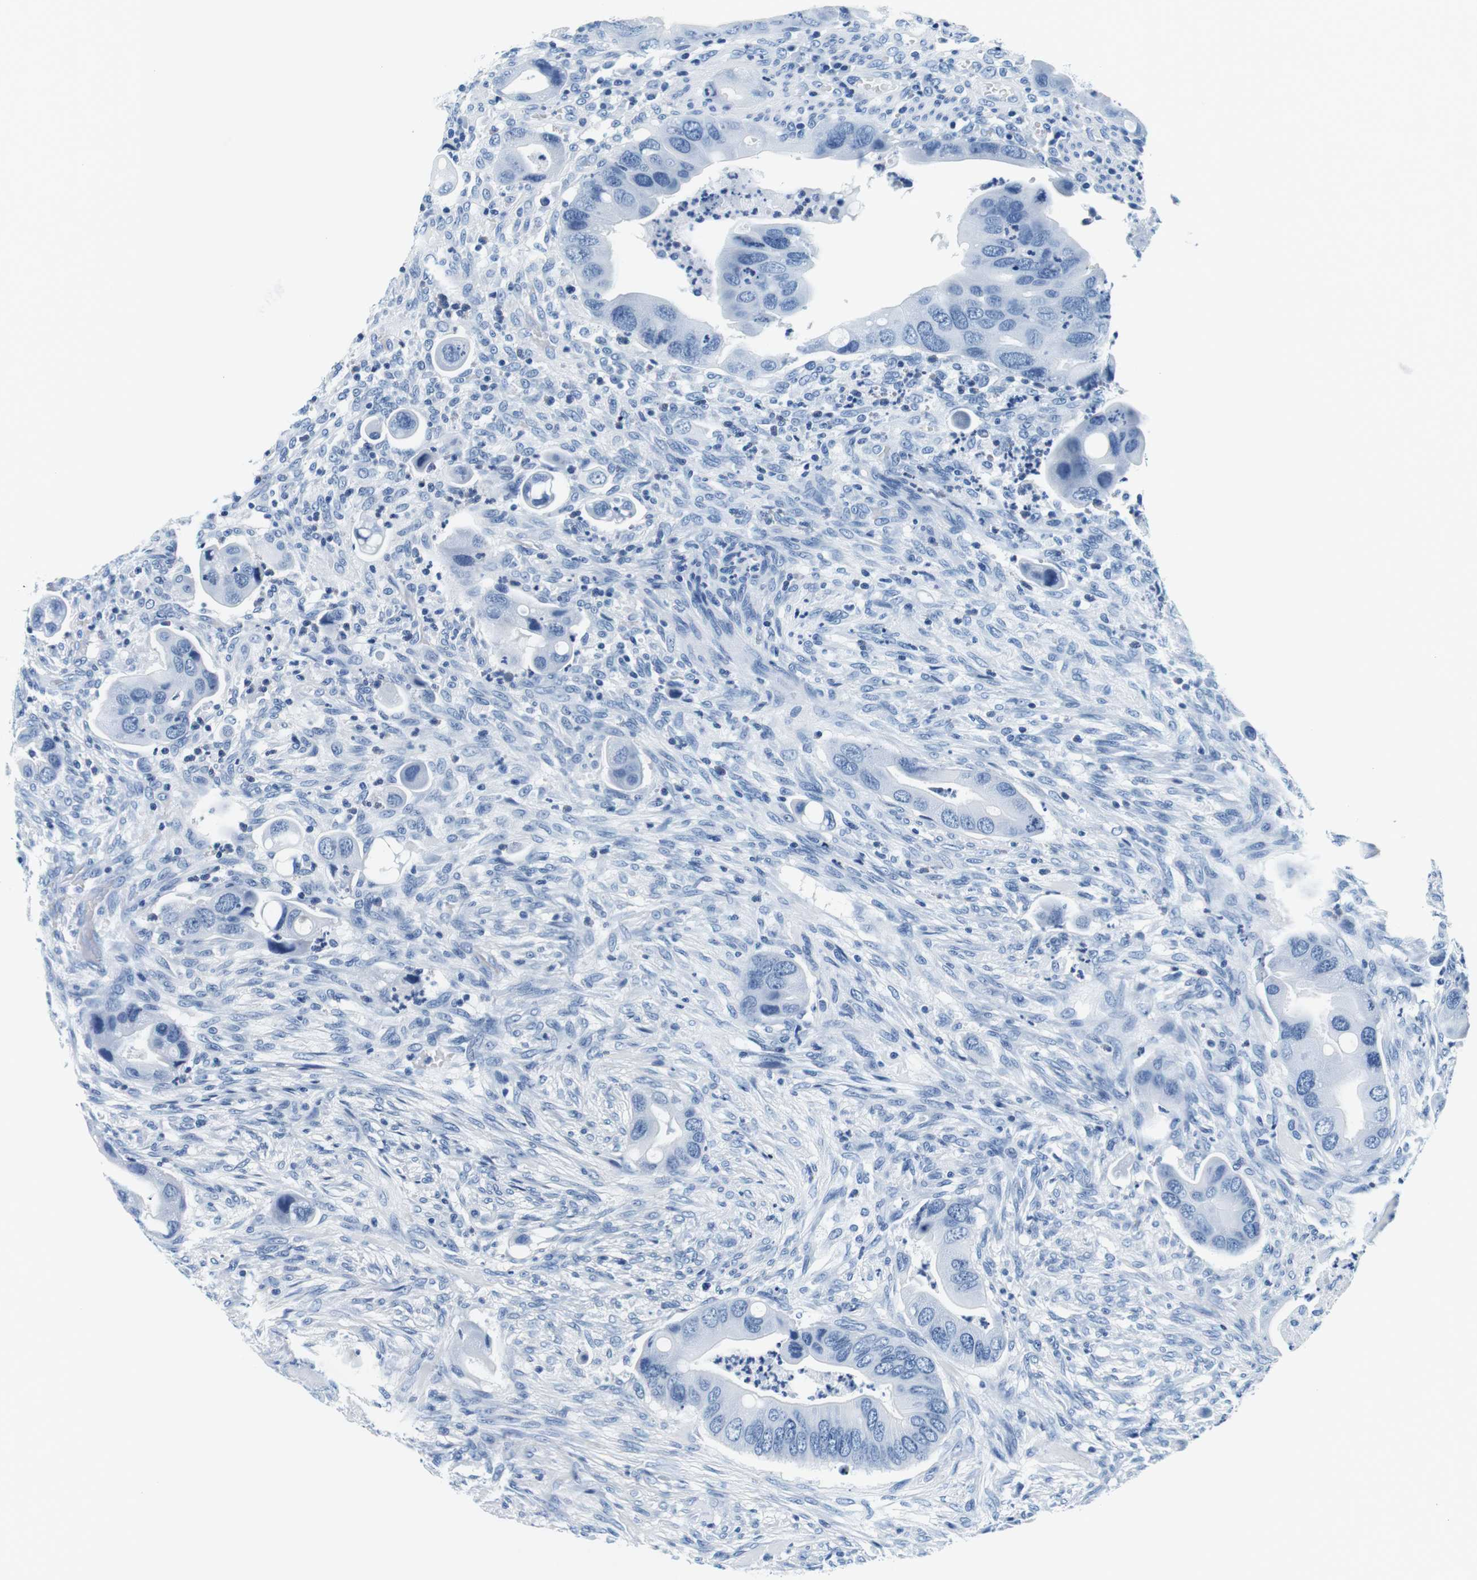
{"staining": {"intensity": "negative", "quantity": "none", "location": "none"}, "tissue": "colorectal cancer", "cell_type": "Tumor cells", "image_type": "cancer", "snomed": [{"axis": "morphology", "description": "Adenocarcinoma, NOS"}, {"axis": "topography", "description": "Rectum"}], "caption": "This is an immunohistochemistry (IHC) histopathology image of colorectal cancer. There is no expression in tumor cells.", "gene": "ELANE", "patient": {"sex": "female", "age": 57}}